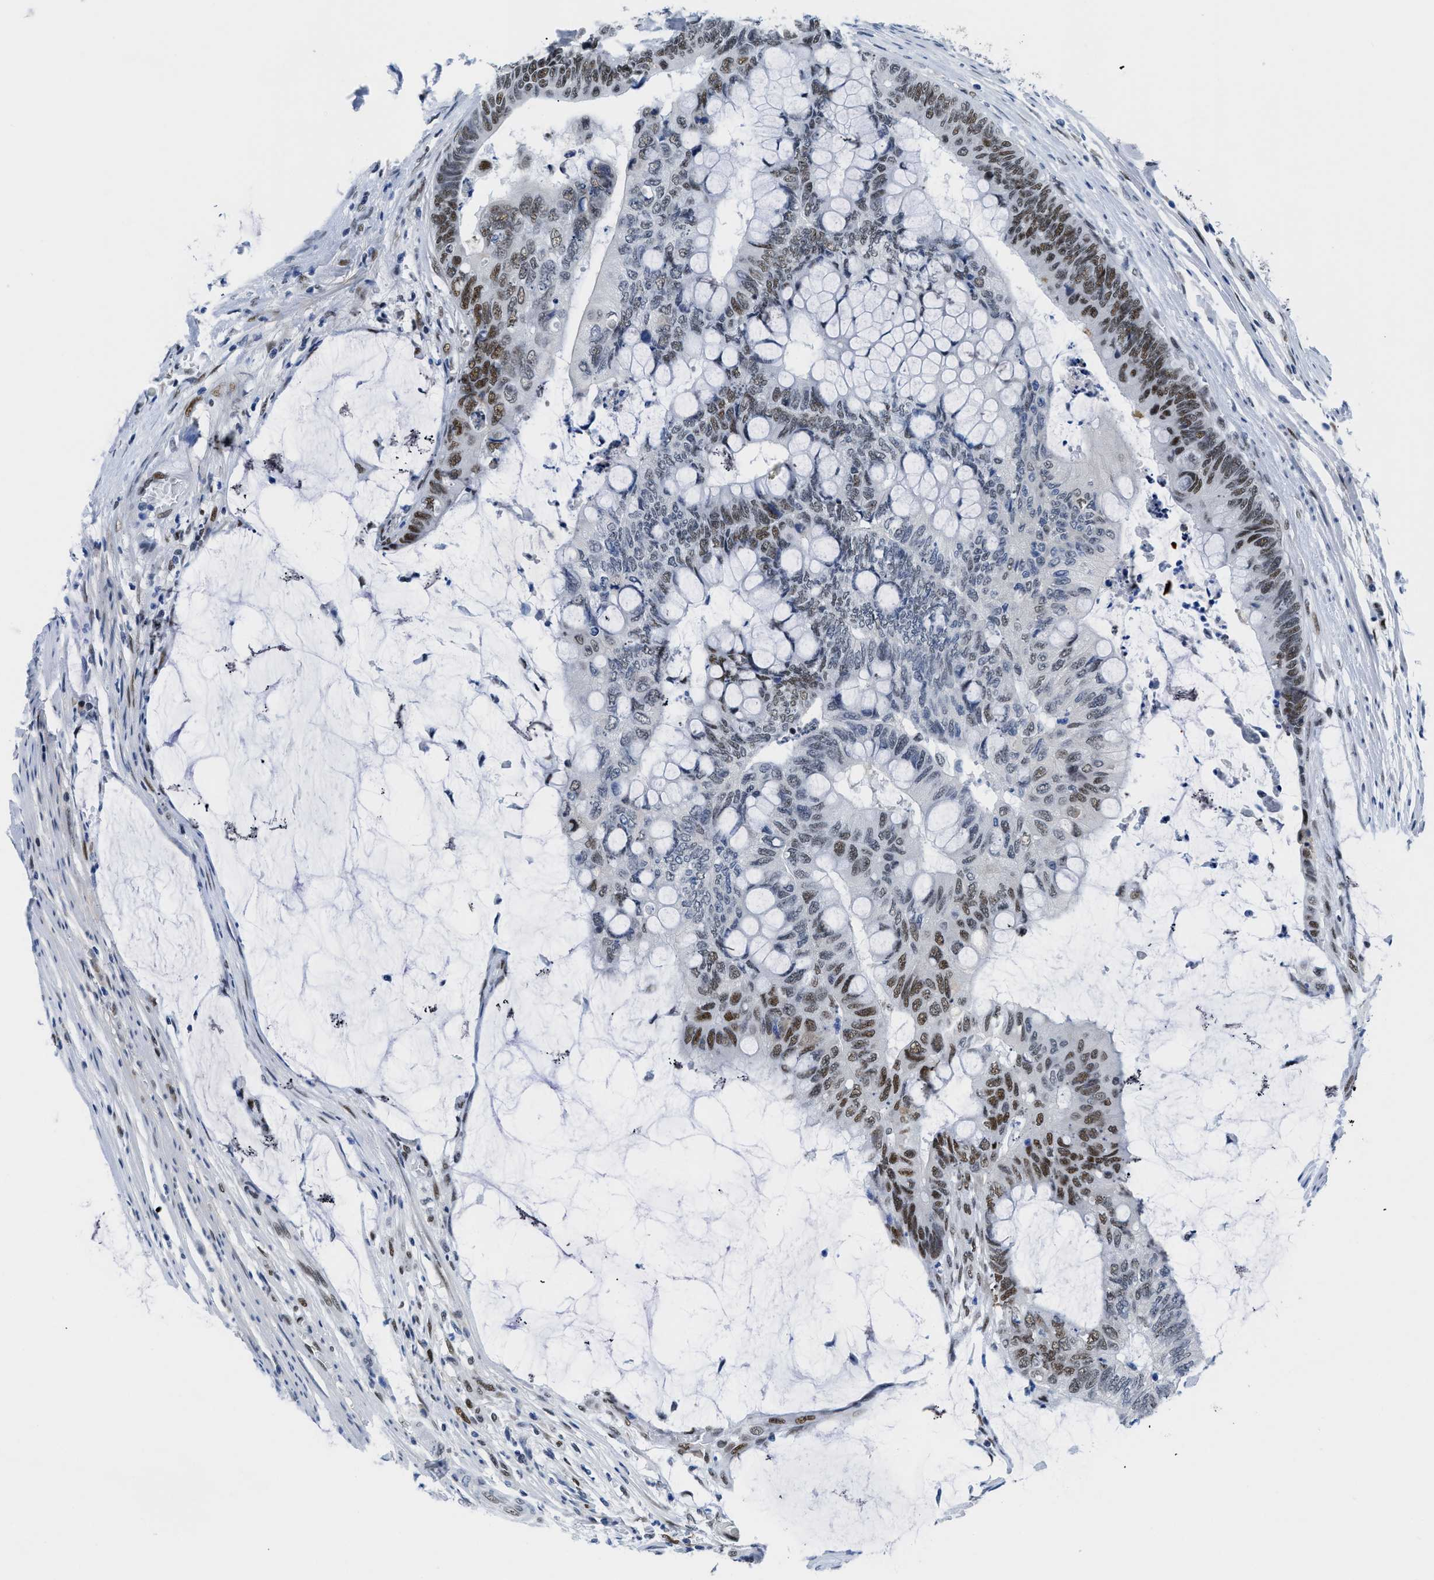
{"staining": {"intensity": "moderate", "quantity": "25%-75%", "location": "nuclear"}, "tissue": "colorectal cancer", "cell_type": "Tumor cells", "image_type": "cancer", "snomed": [{"axis": "morphology", "description": "Normal tissue, NOS"}, {"axis": "morphology", "description": "Adenocarcinoma, NOS"}, {"axis": "topography", "description": "Rectum"}], "caption": "Immunohistochemistry (IHC) of human colorectal cancer shows medium levels of moderate nuclear expression in about 25%-75% of tumor cells. The staining was performed using DAB, with brown indicating positive protein expression. Nuclei are stained blue with hematoxylin.", "gene": "SMARCAD1", "patient": {"sex": "male", "age": 92}}